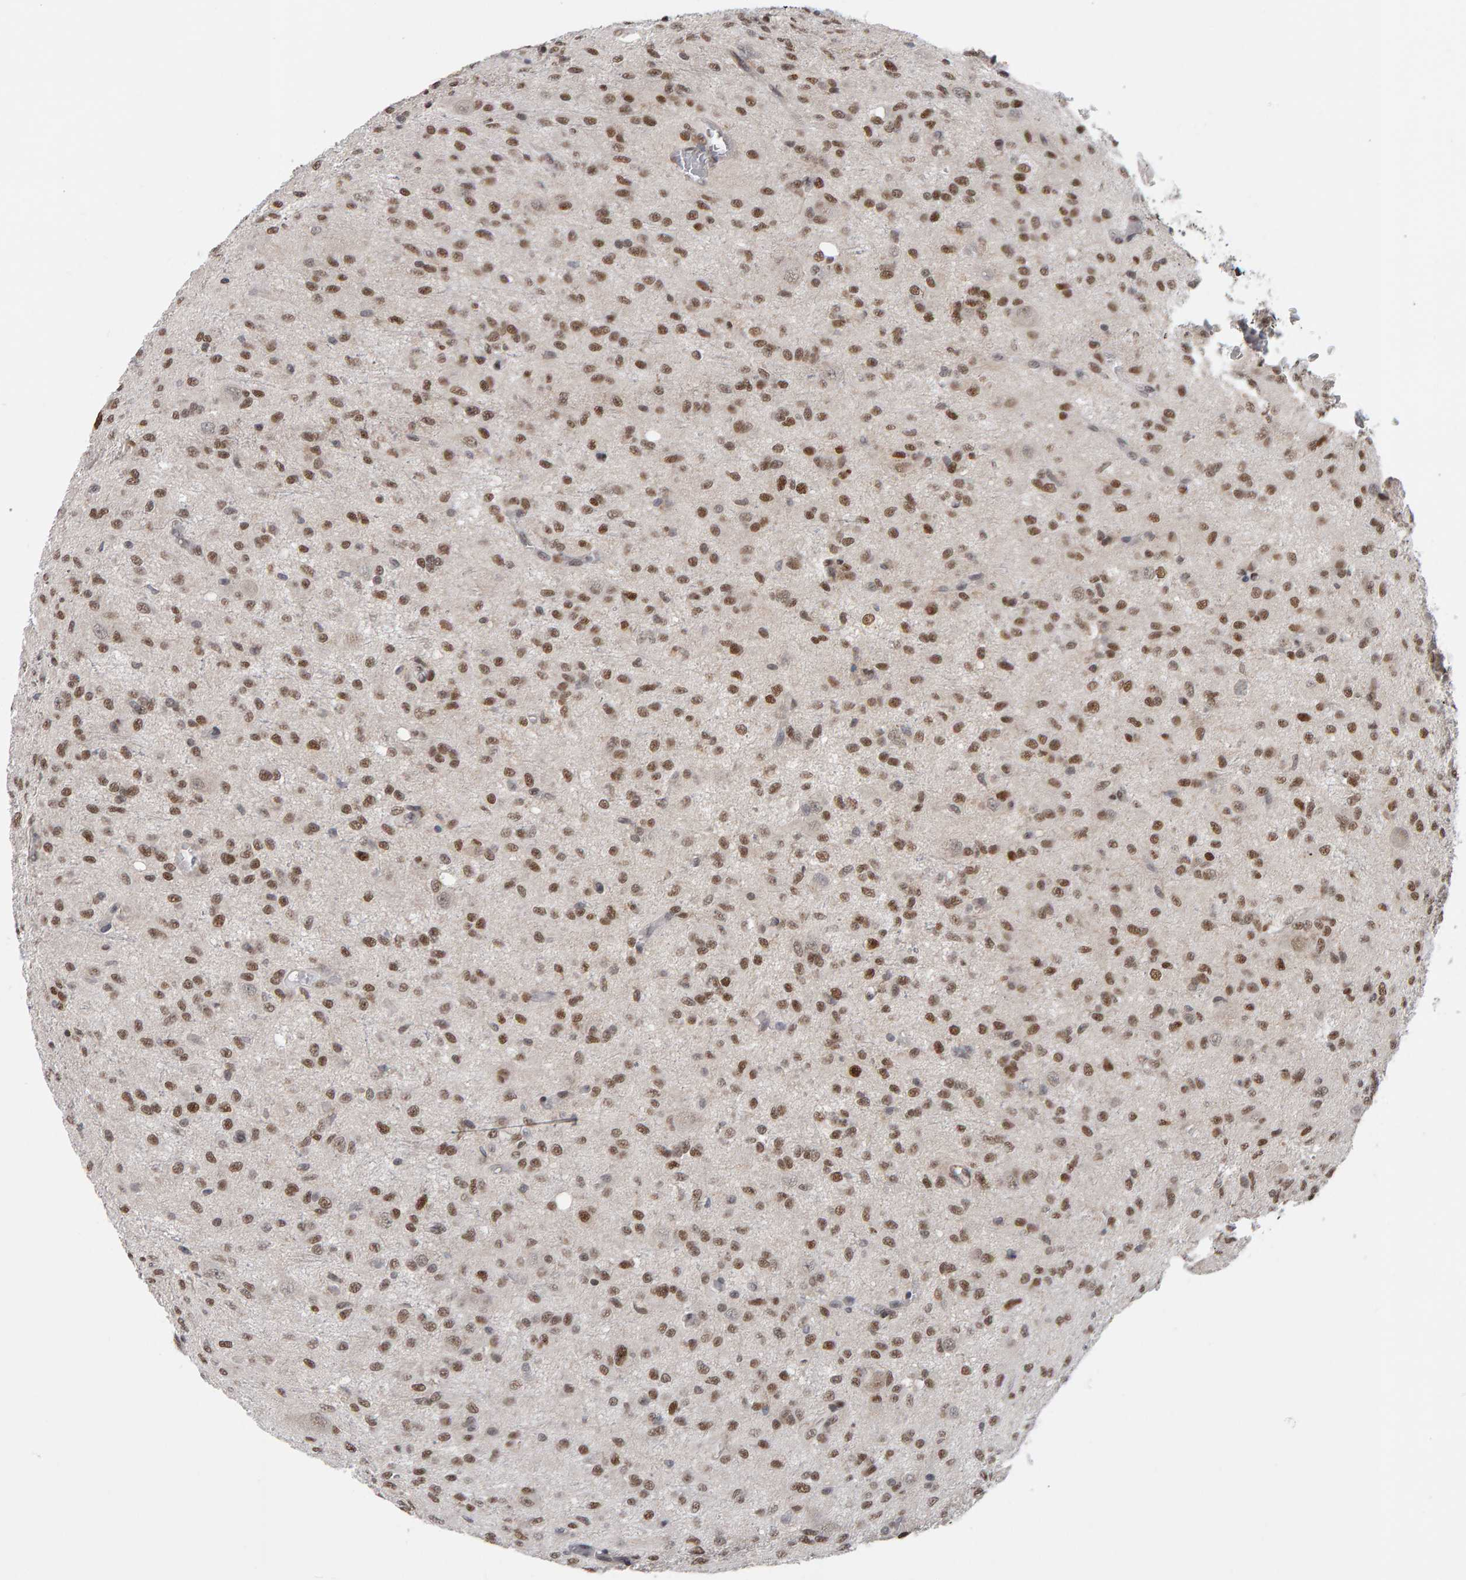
{"staining": {"intensity": "moderate", "quantity": ">75%", "location": "nuclear"}, "tissue": "glioma", "cell_type": "Tumor cells", "image_type": "cancer", "snomed": [{"axis": "morphology", "description": "Glioma, malignant, High grade"}, {"axis": "topography", "description": "Brain"}], "caption": "Immunohistochemical staining of human glioma reveals moderate nuclear protein expression in about >75% of tumor cells.", "gene": "ATF7IP", "patient": {"sex": "female", "age": 59}}